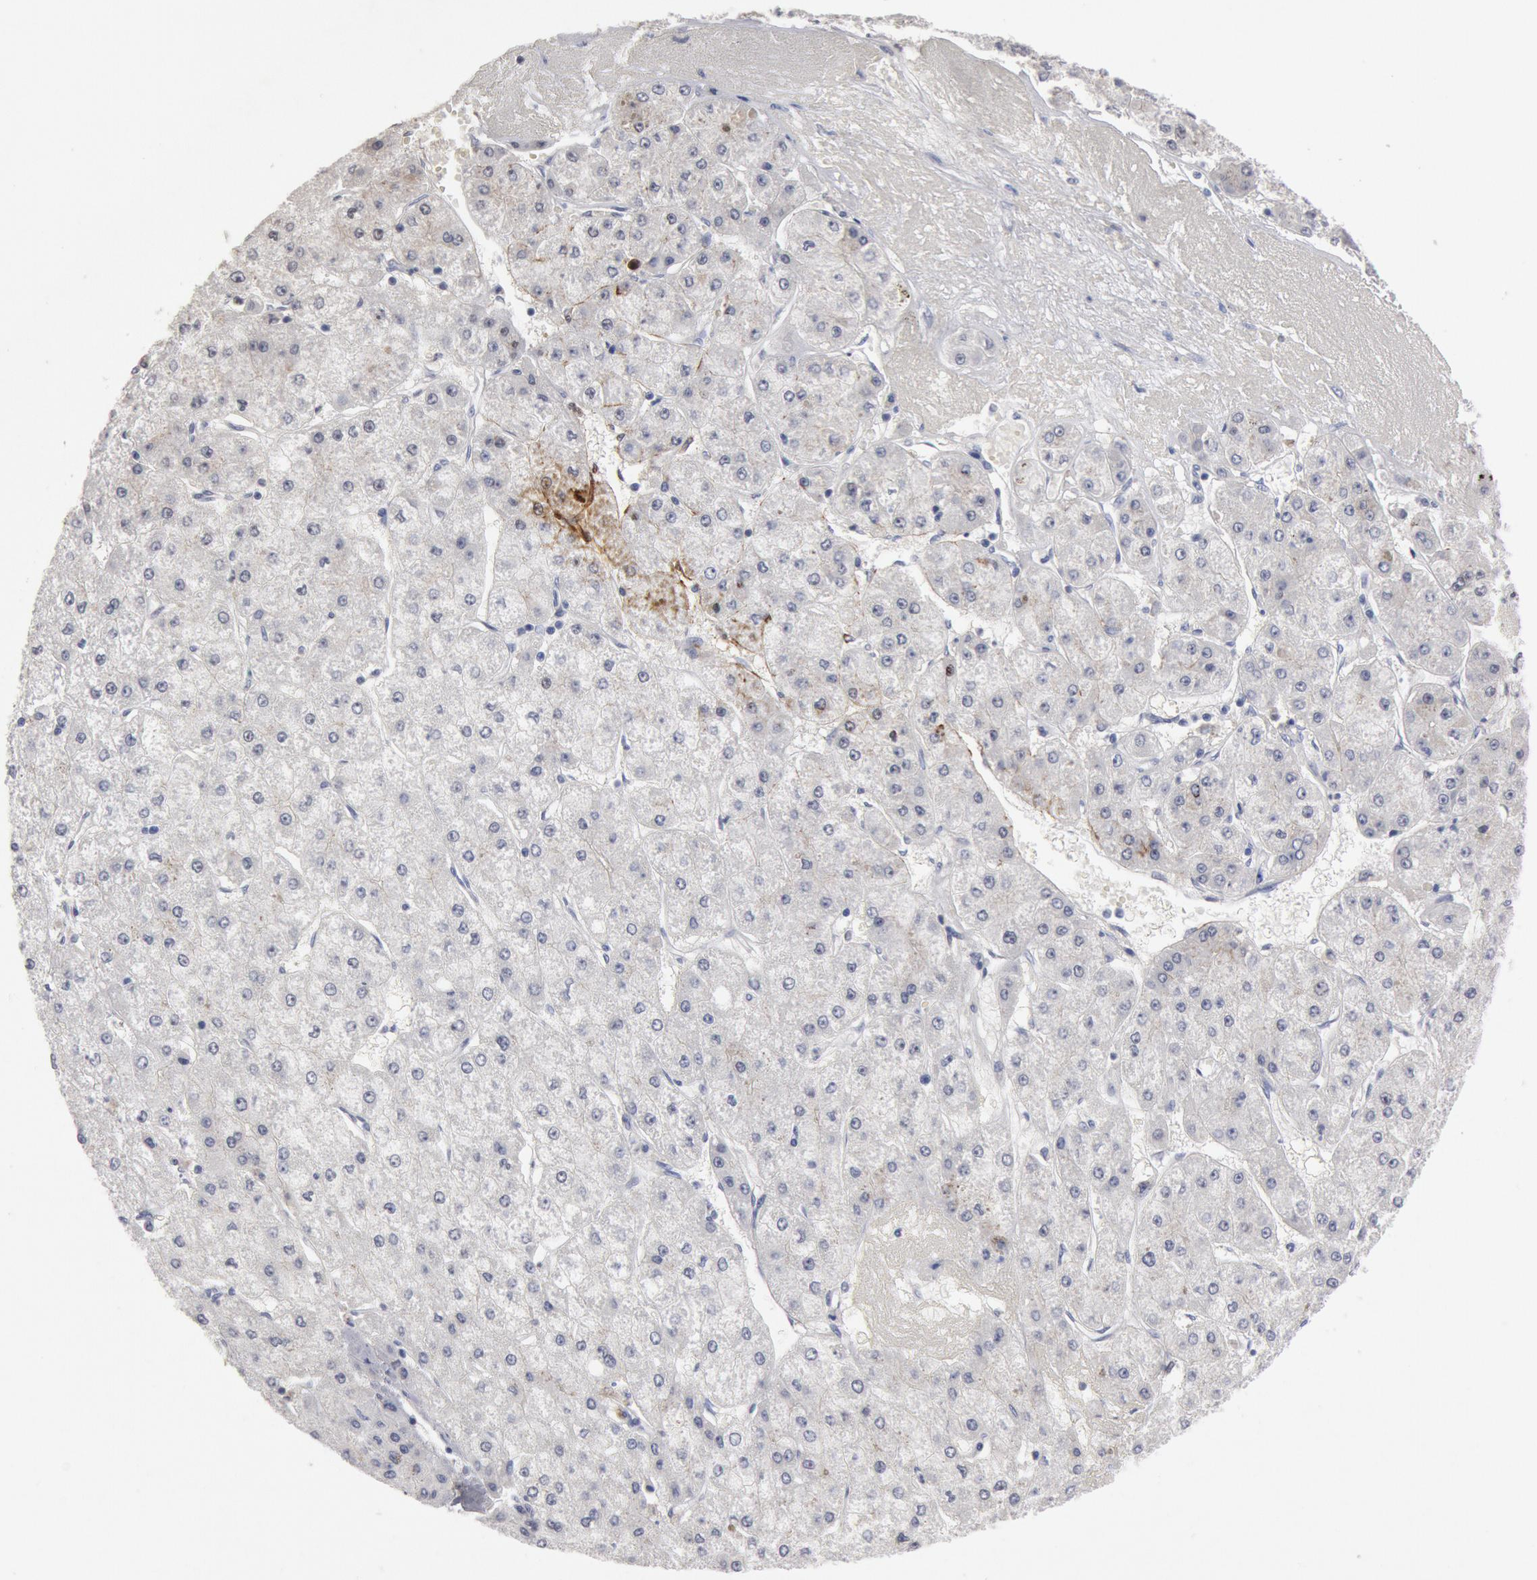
{"staining": {"intensity": "negative", "quantity": "none", "location": "none"}, "tissue": "liver cancer", "cell_type": "Tumor cells", "image_type": "cancer", "snomed": [{"axis": "morphology", "description": "Carcinoma, Hepatocellular, NOS"}, {"axis": "topography", "description": "Liver"}], "caption": "Immunohistochemistry image of human liver hepatocellular carcinoma stained for a protein (brown), which exhibits no expression in tumor cells. The staining was performed using DAB (3,3'-diaminobenzidine) to visualize the protein expression in brown, while the nuclei were stained in blue with hematoxylin (Magnification: 20x).", "gene": "FOXA2", "patient": {"sex": "female", "age": 52}}